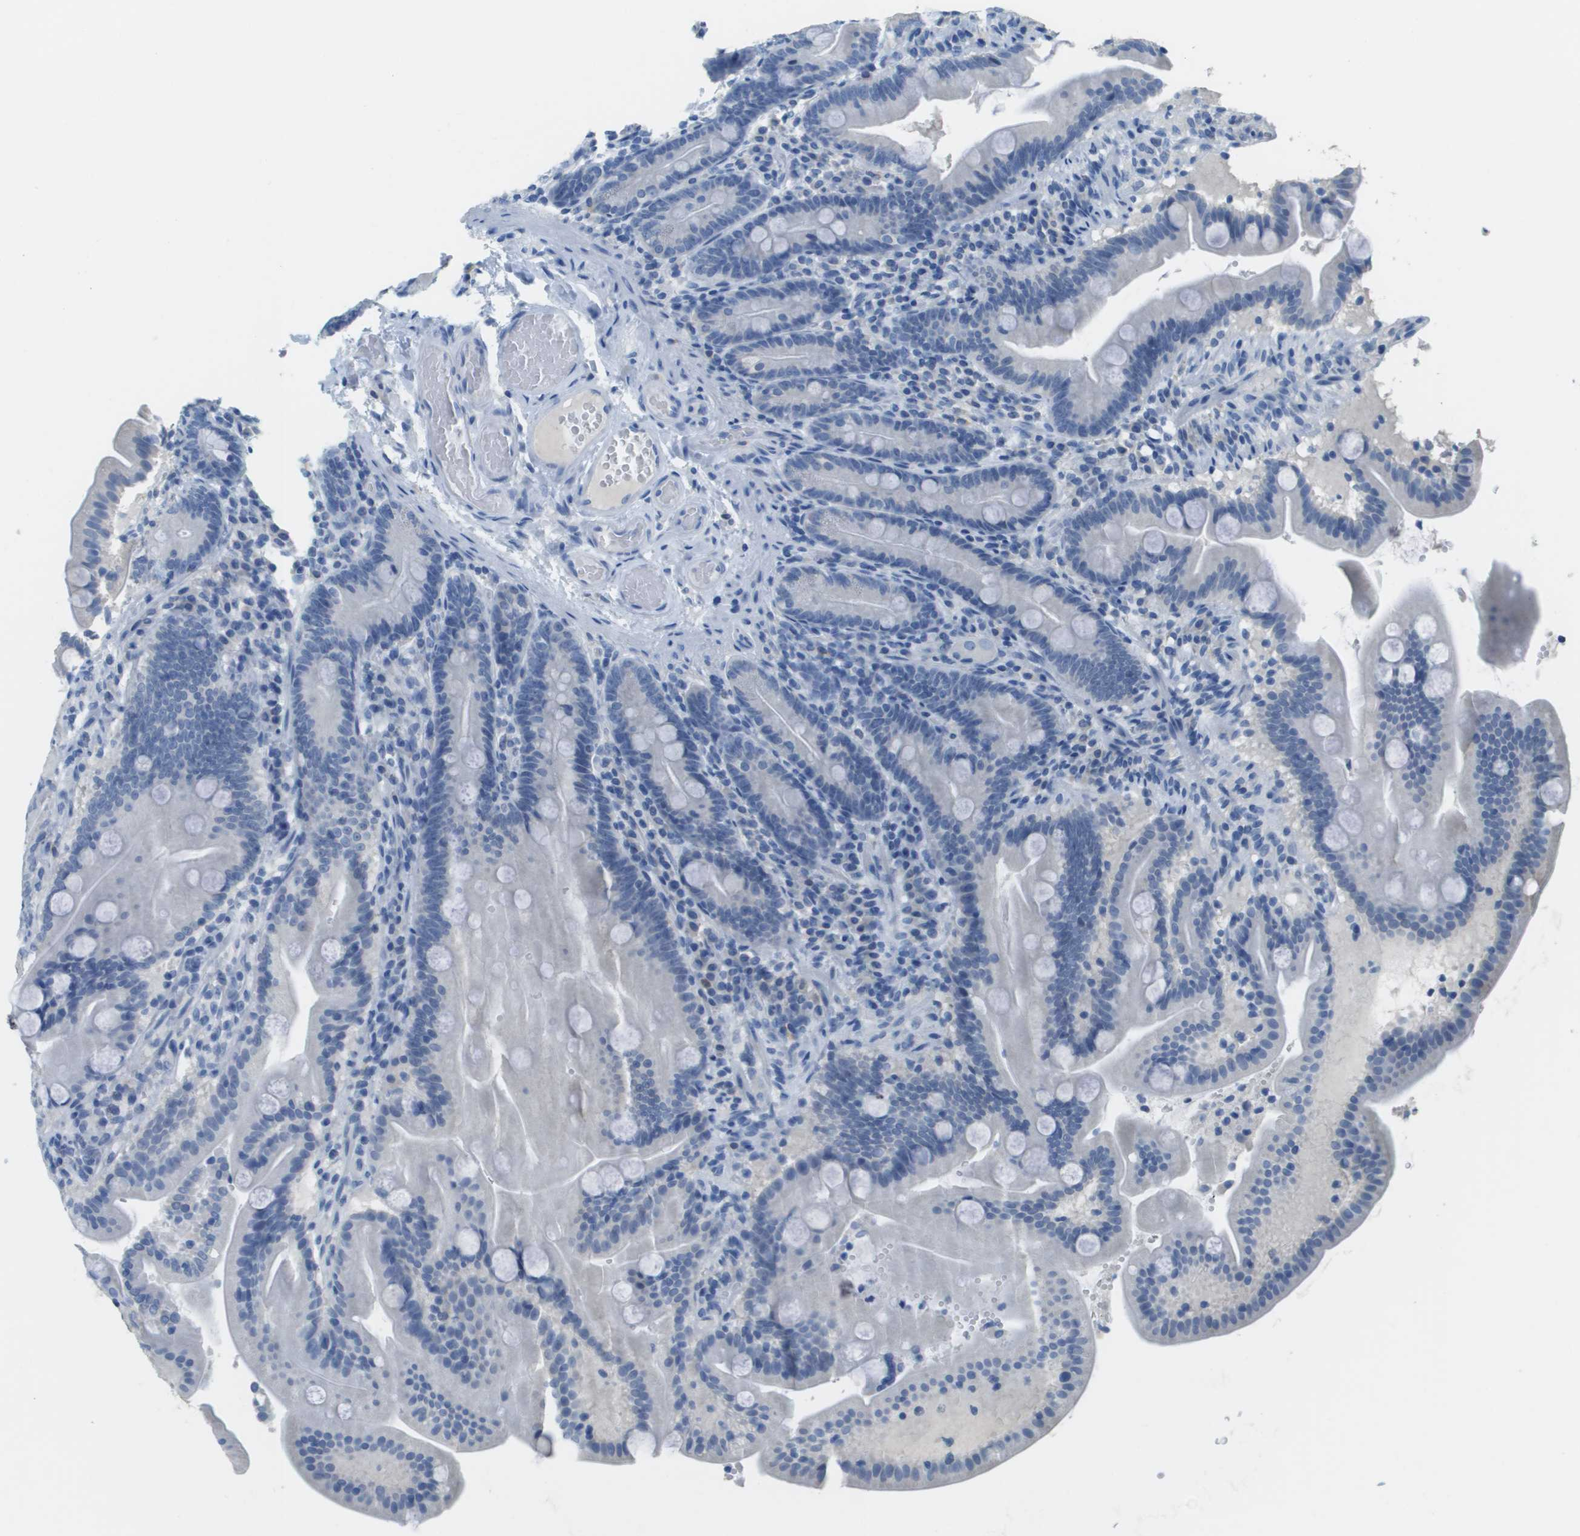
{"staining": {"intensity": "negative", "quantity": "none", "location": "none"}, "tissue": "duodenum", "cell_type": "Glandular cells", "image_type": "normal", "snomed": [{"axis": "morphology", "description": "Normal tissue, NOS"}, {"axis": "topography", "description": "Duodenum"}], "caption": "Immunohistochemical staining of benign human duodenum displays no significant positivity in glandular cells.", "gene": "PTGDR2", "patient": {"sex": "male", "age": 54}}